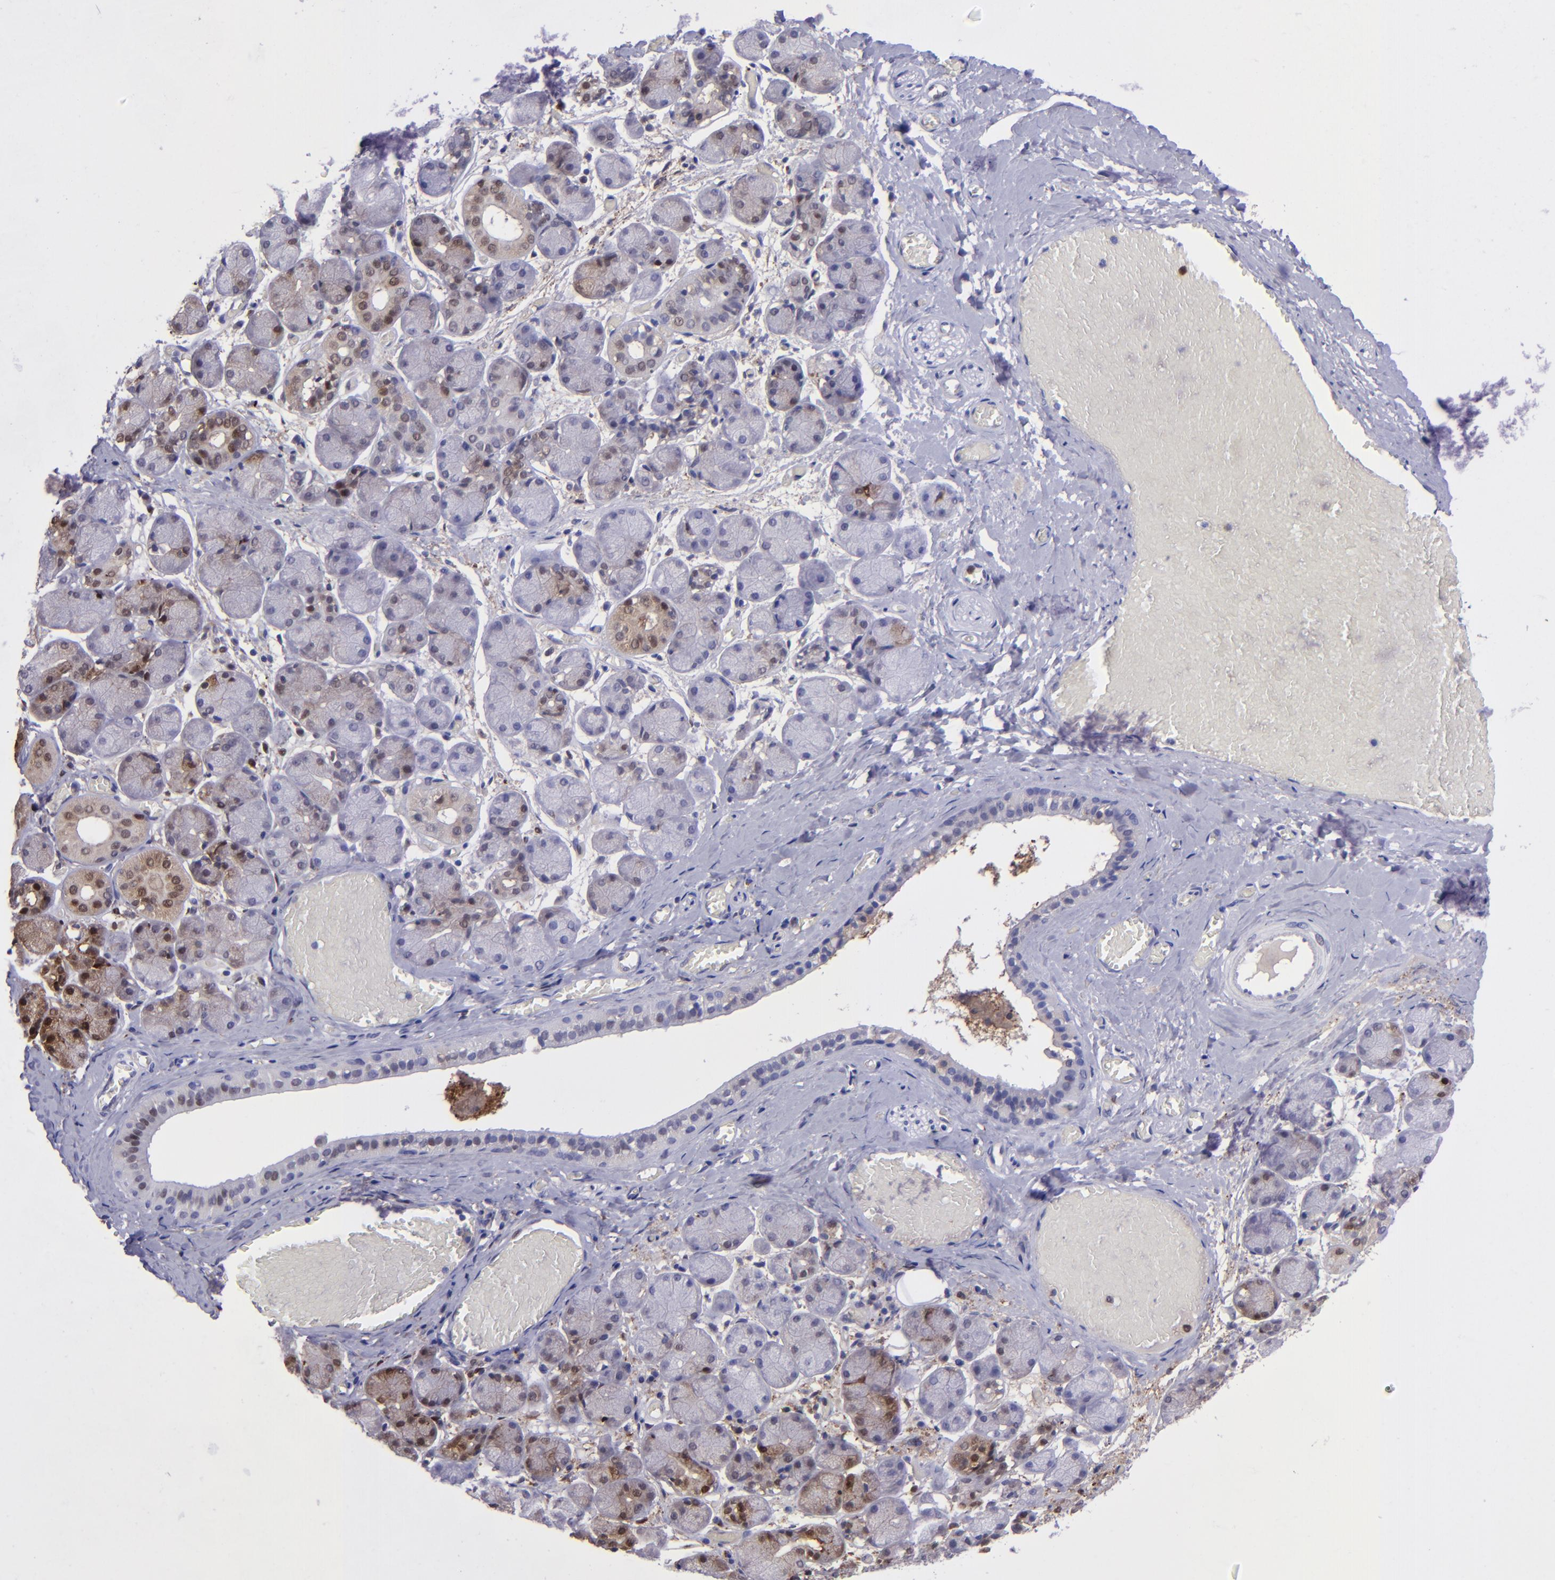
{"staining": {"intensity": "strong", "quantity": "25%-75%", "location": "cytoplasmic/membranous,nuclear"}, "tissue": "salivary gland", "cell_type": "Glandular cells", "image_type": "normal", "snomed": [{"axis": "morphology", "description": "Normal tissue, NOS"}, {"axis": "topography", "description": "Salivary gland"}], "caption": "This is a photomicrograph of immunohistochemistry staining of benign salivary gland, which shows strong staining in the cytoplasmic/membranous,nuclear of glandular cells.", "gene": "TYMP", "patient": {"sex": "female", "age": 24}}